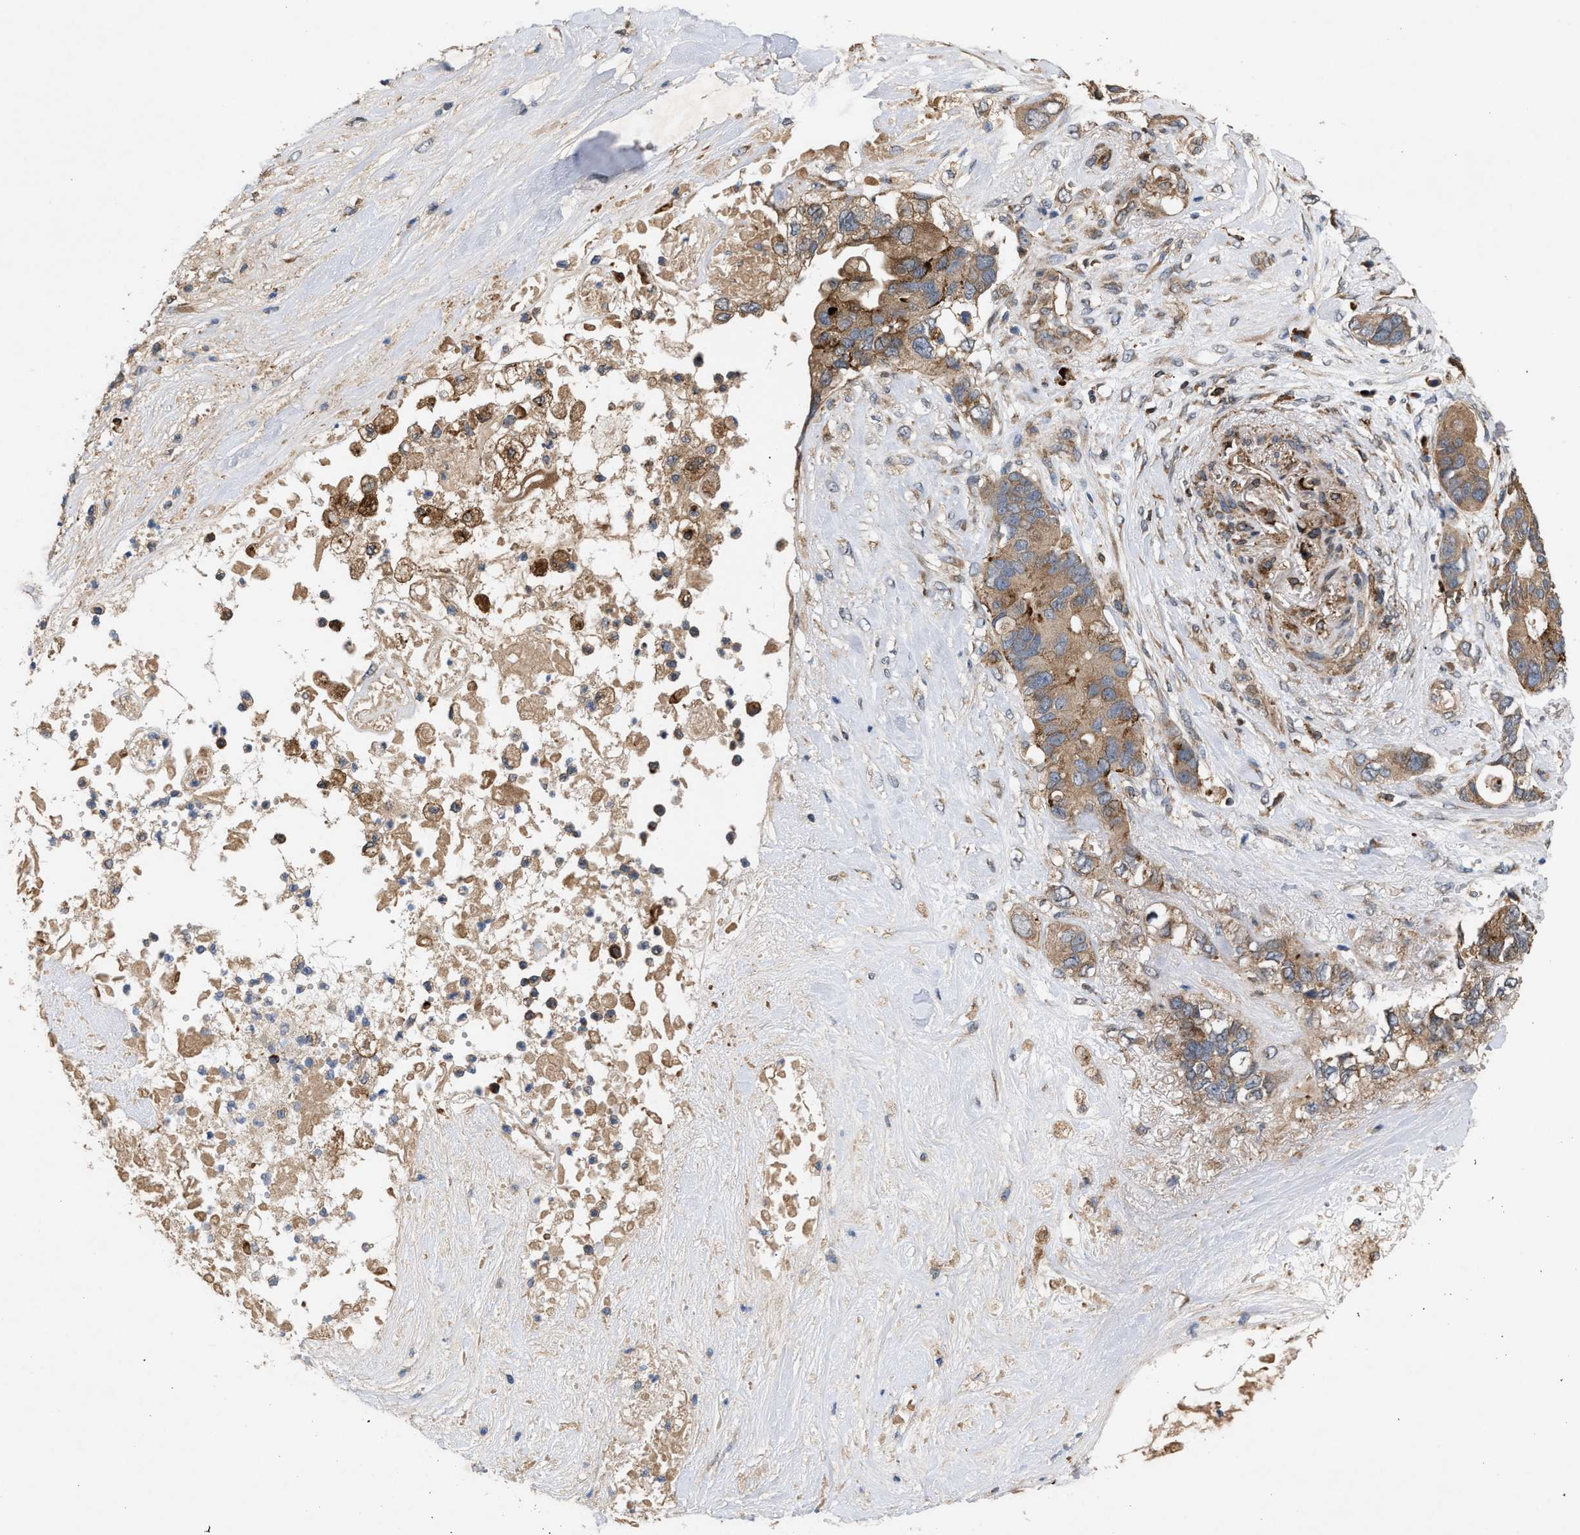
{"staining": {"intensity": "moderate", "quantity": ">75%", "location": "cytoplasmic/membranous"}, "tissue": "pancreatic cancer", "cell_type": "Tumor cells", "image_type": "cancer", "snomed": [{"axis": "morphology", "description": "Adenocarcinoma, NOS"}, {"axis": "topography", "description": "Pancreas"}], "caption": "This histopathology image reveals pancreatic cancer (adenocarcinoma) stained with immunohistochemistry to label a protein in brown. The cytoplasmic/membranous of tumor cells show moderate positivity for the protein. Nuclei are counter-stained blue.", "gene": "GCC1", "patient": {"sex": "female", "age": 56}}